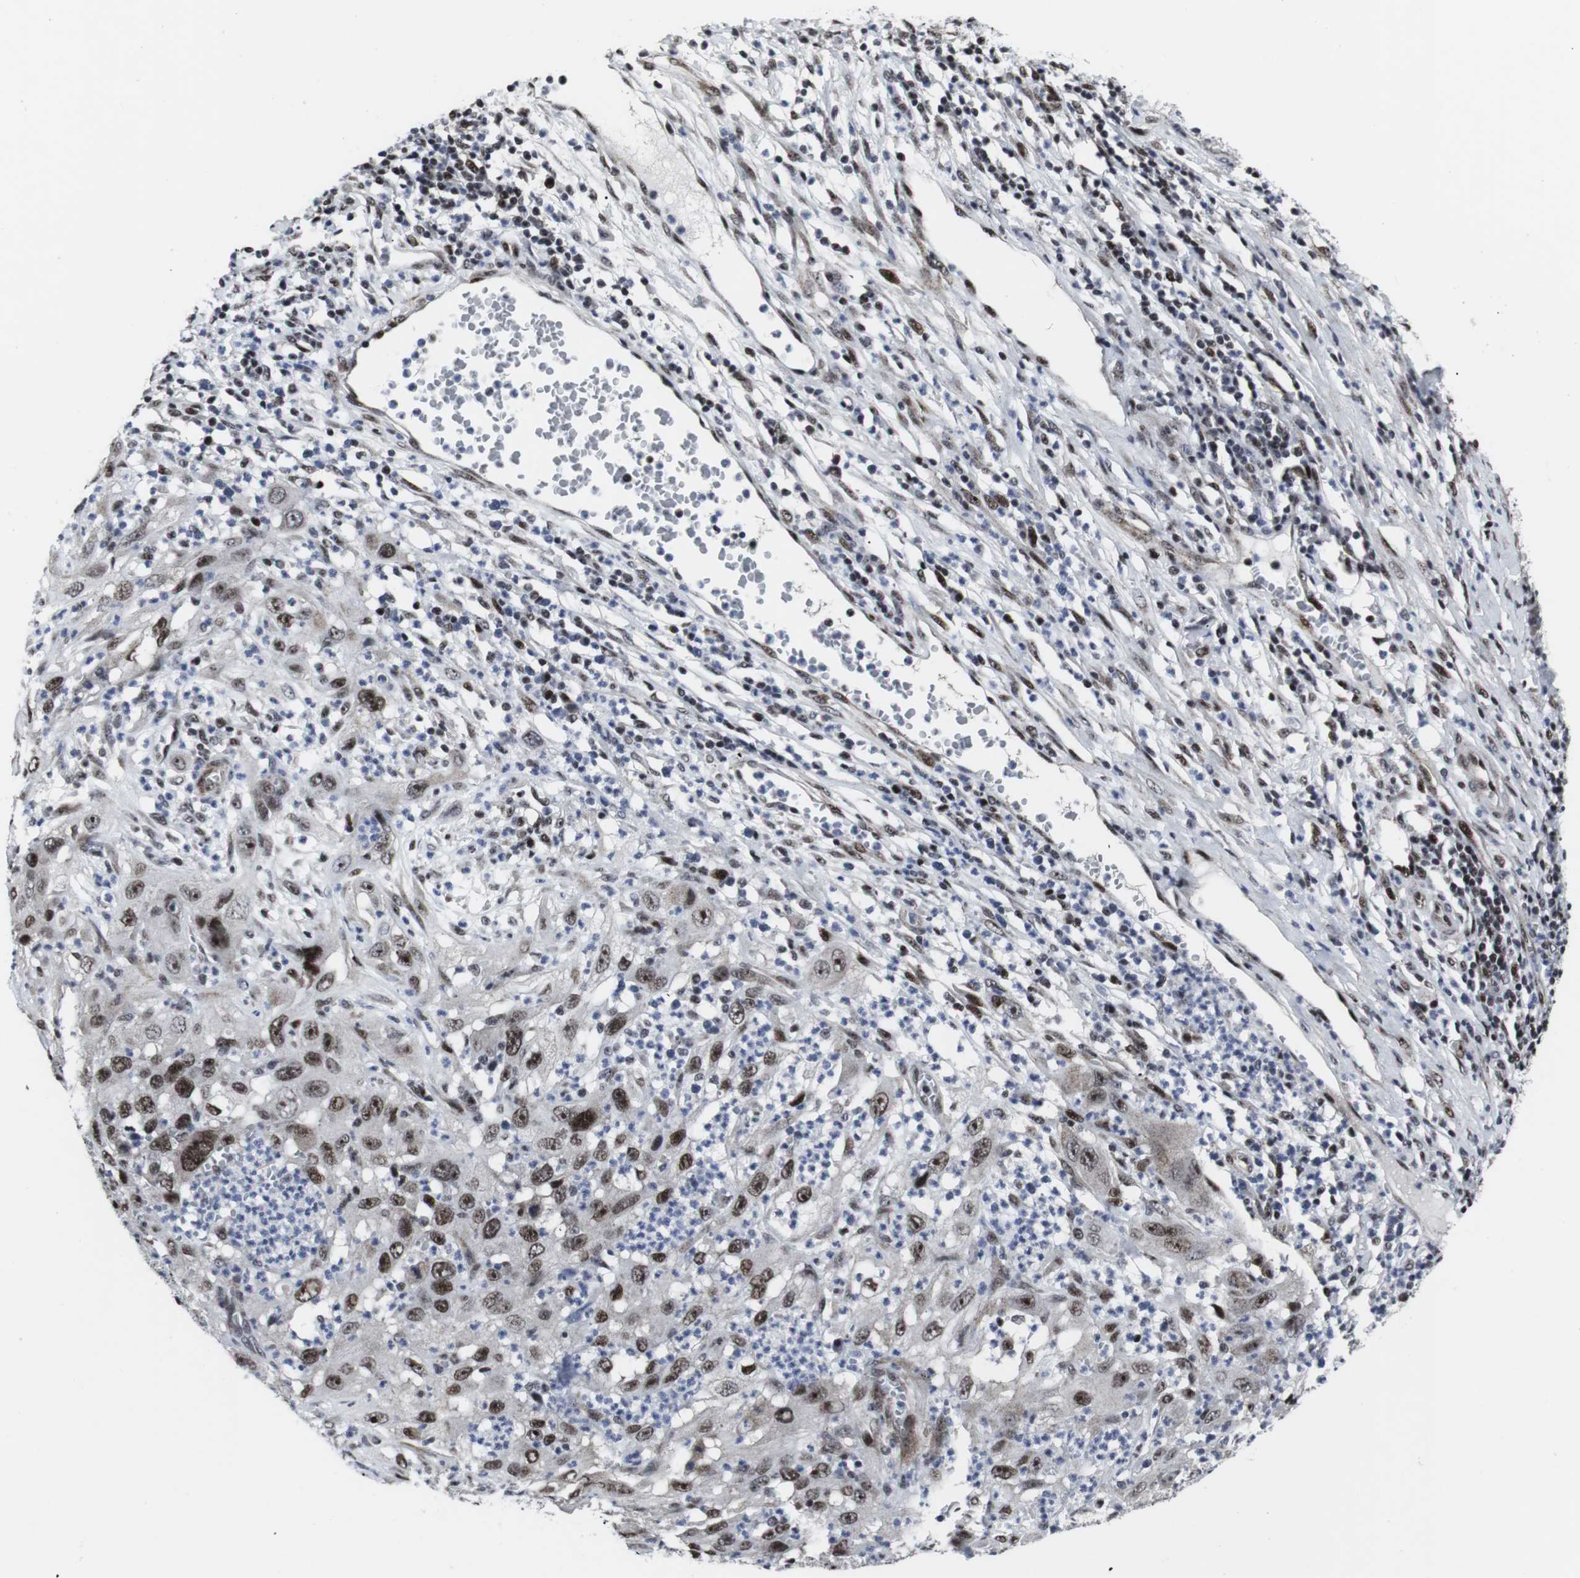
{"staining": {"intensity": "strong", "quantity": ">75%", "location": "nuclear"}, "tissue": "cervical cancer", "cell_type": "Tumor cells", "image_type": "cancer", "snomed": [{"axis": "morphology", "description": "Squamous cell carcinoma, NOS"}, {"axis": "topography", "description": "Cervix"}], "caption": "Immunohistochemistry staining of cervical cancer, which reveals high levels of strong nuclear expression in about >75% of tumor cells indicating strong nuclear protein staining. The staining was performed using DAB (brown) for protein detection and nuclei were counterstained in hematoxylin (blue).", "gene": "MLH1", "patient": {"sex": "female", "age": 32}}